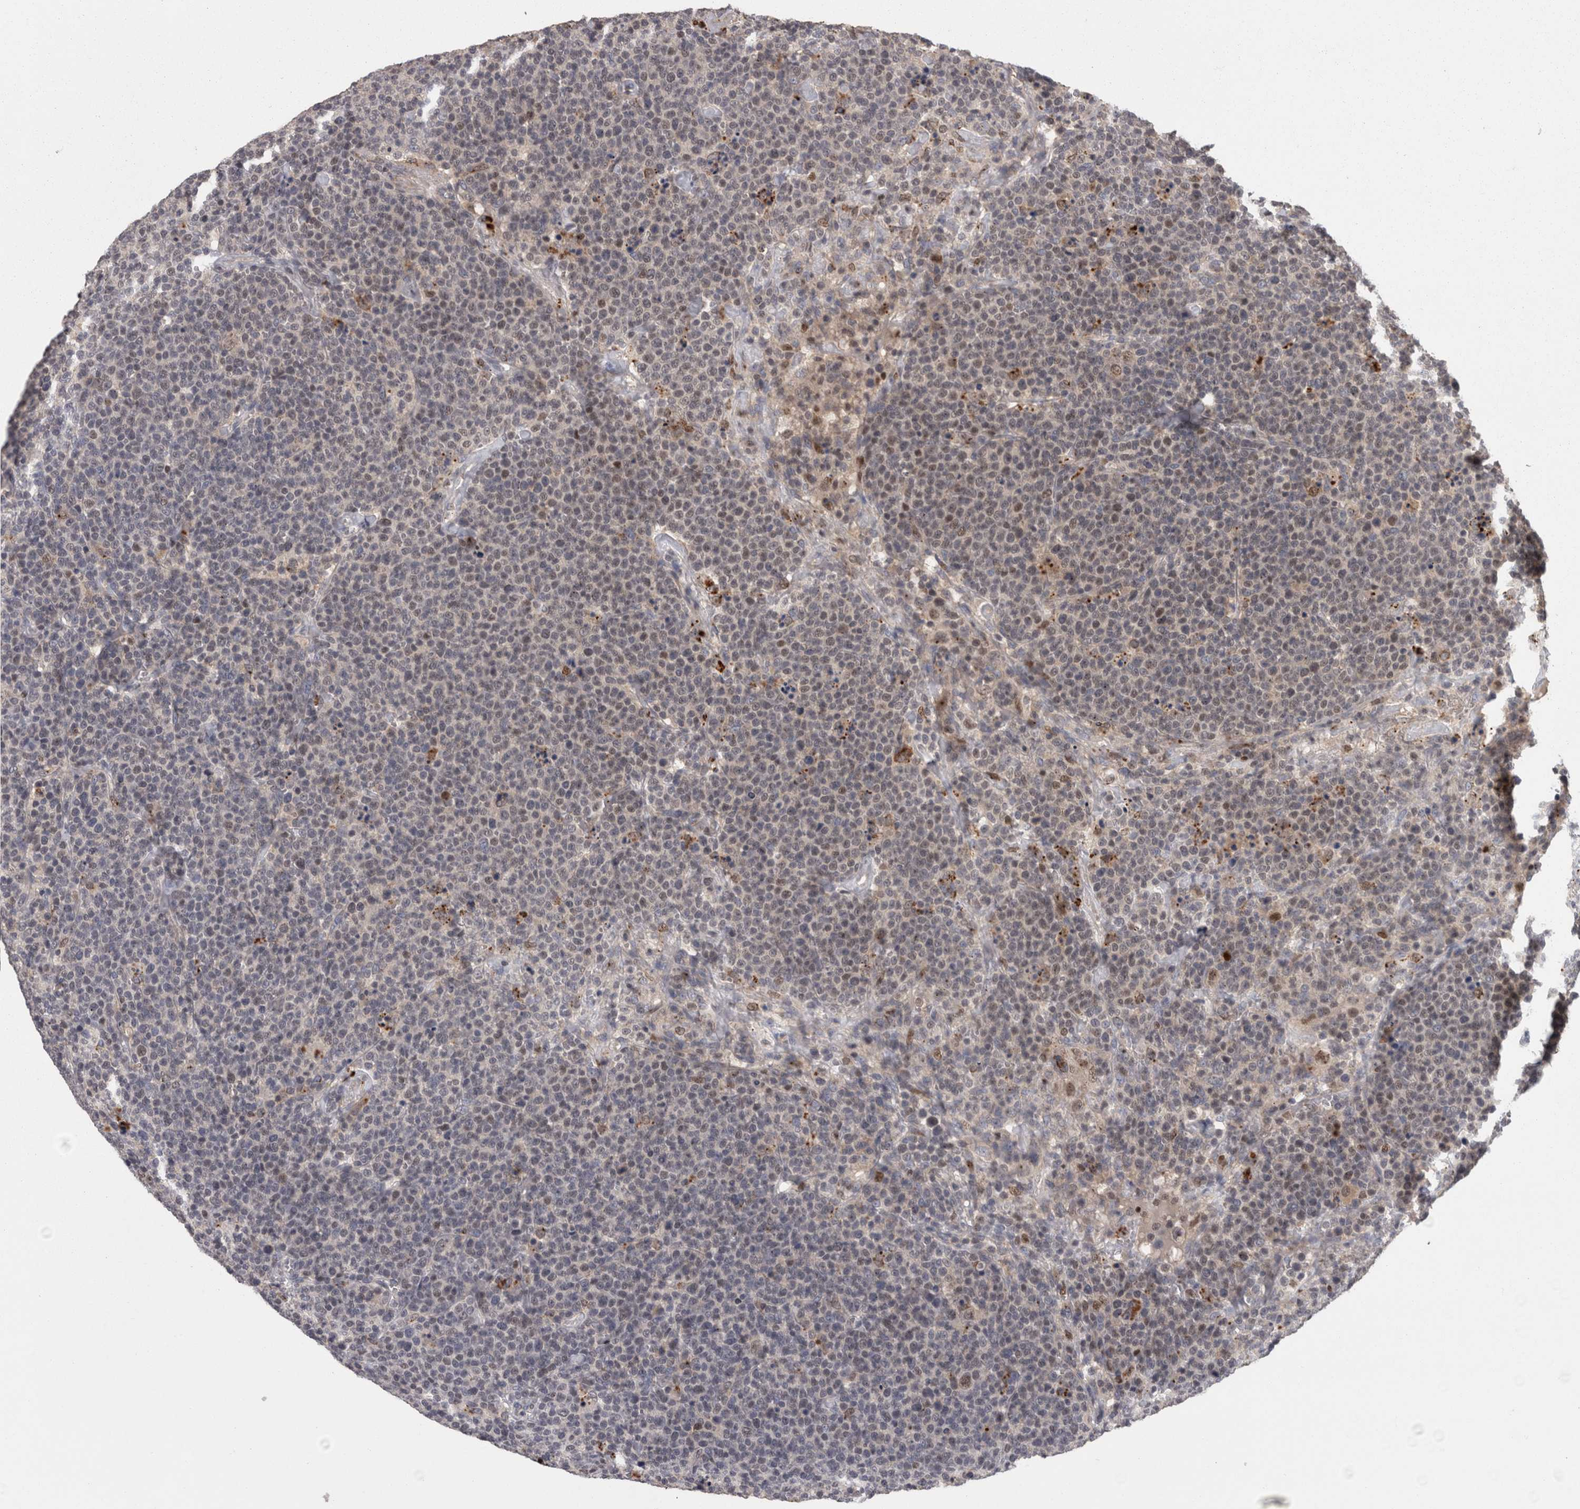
{"staining": {"intensity": "negative", "quantity": "none", "location": "none"}, "tissue": "lymphoma", "cell_type": "Tumor cells", "image_type": "cancer", "snomed": [{"axis": "morphology", "description": "Malignant lymphoma, non-Hodgkin's type, High grade"}, {"axis": "topography", "description": "Lymph node"}], "caption": "High magnification brightfield microscopy of lymphoma stained with DAB (3,3'-diaminobenzidine) (brown) and counterstained with hematoxylin (blue): tumor cells show no significant staining.", "gene": "PCM1", "patient": {"sex": "male", "age": 61}}